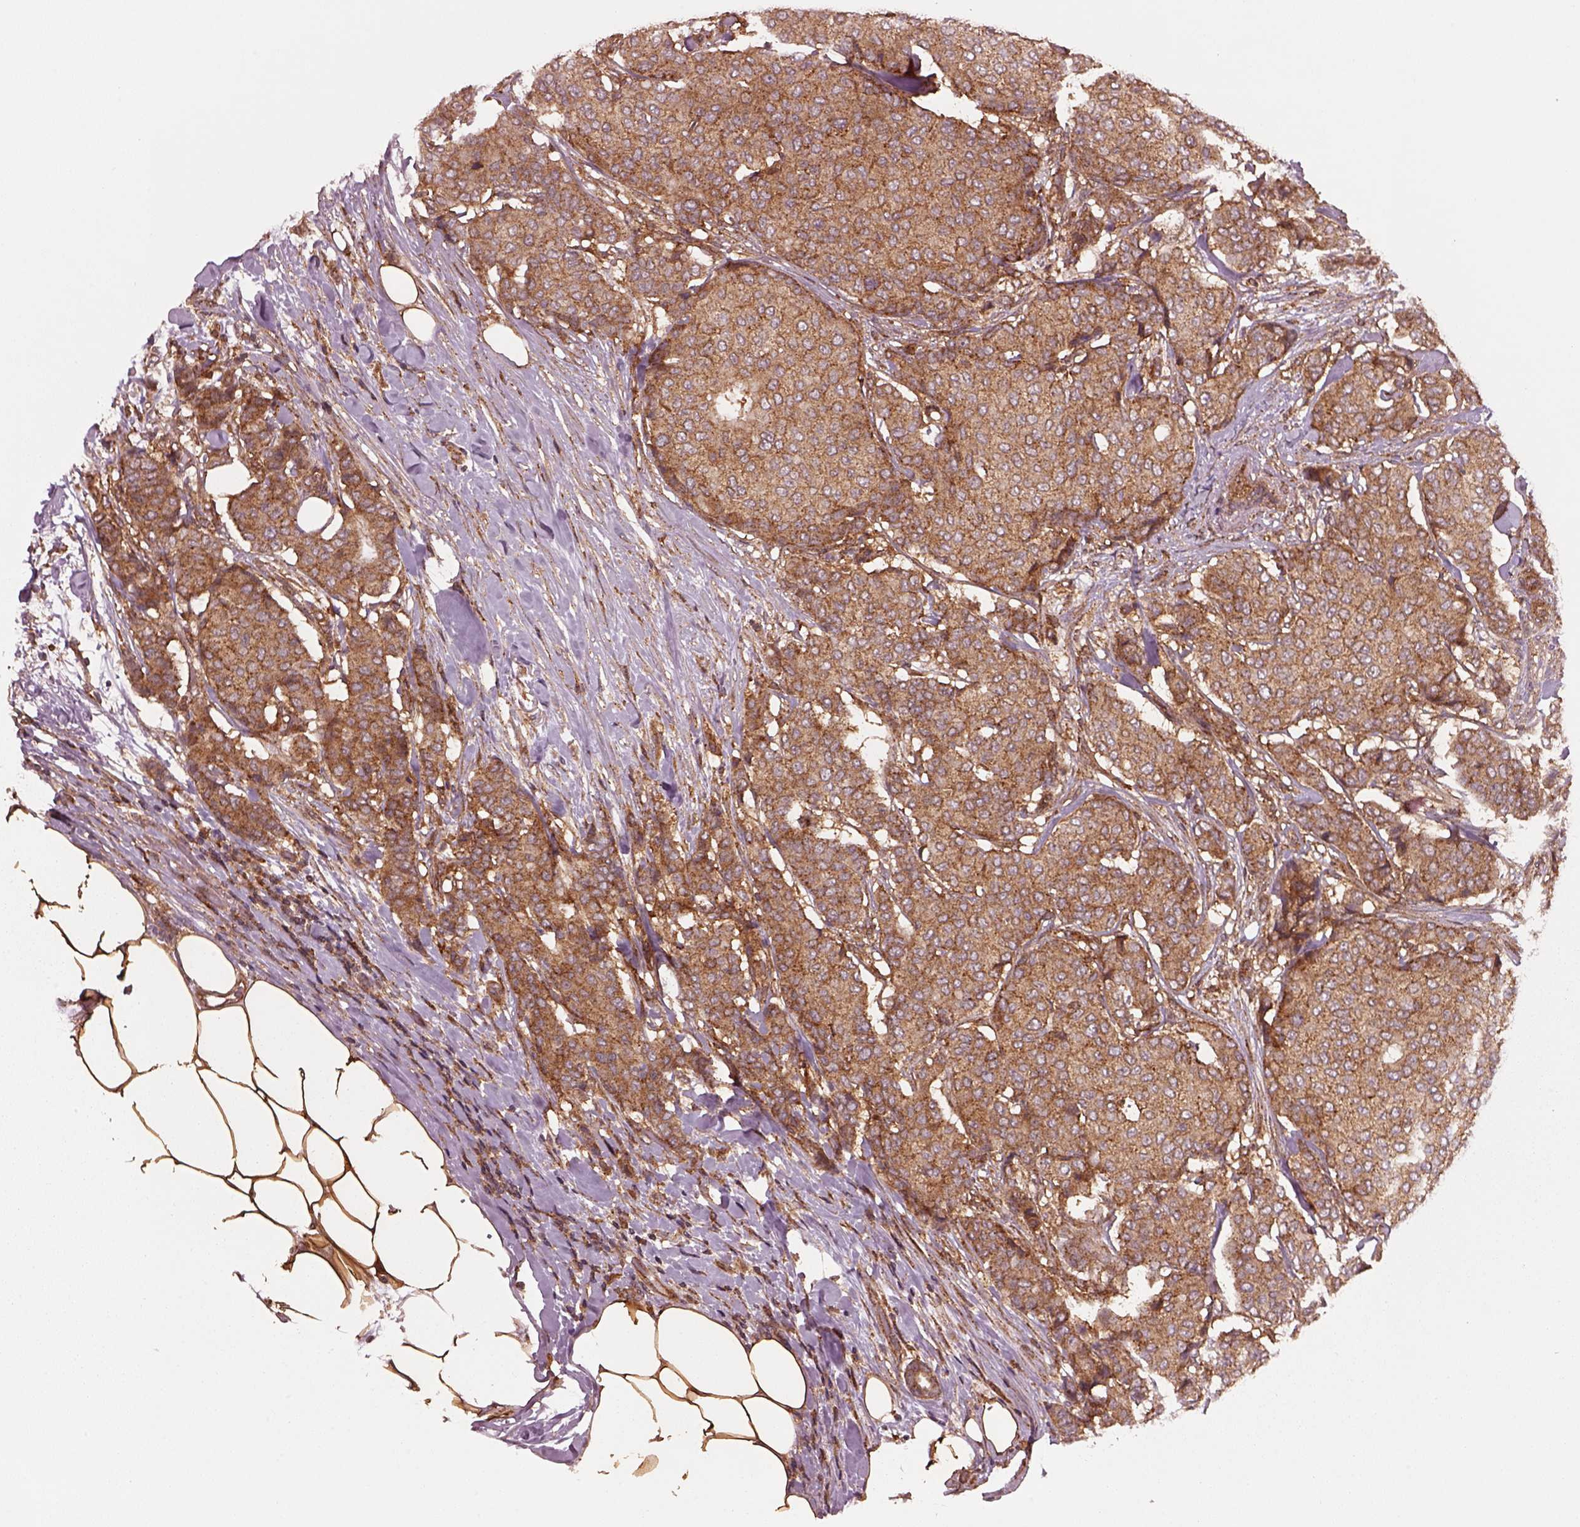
{"staining": {"intensity": "moderate", "quantity": "25%-75%", "location": "cytoplasmic/membranous"}, "tissue": "breast cancer", "cell_type": "Tumor cells", "image_type": "cancer", "snomed": [{"axis": "morphology", "description": "Duct carcinoma"}, {"axis": "topography", "description": "Breast"}], "caption": "Immunohistochemical staining of breast infiltrating ductal carcinoma reveals moderate cytoplasmic/membranous protein expression in about 25%-75% of tumor cells.", "gene": "WASHC2A", "patient": {"sex": "female", "age": 75}}